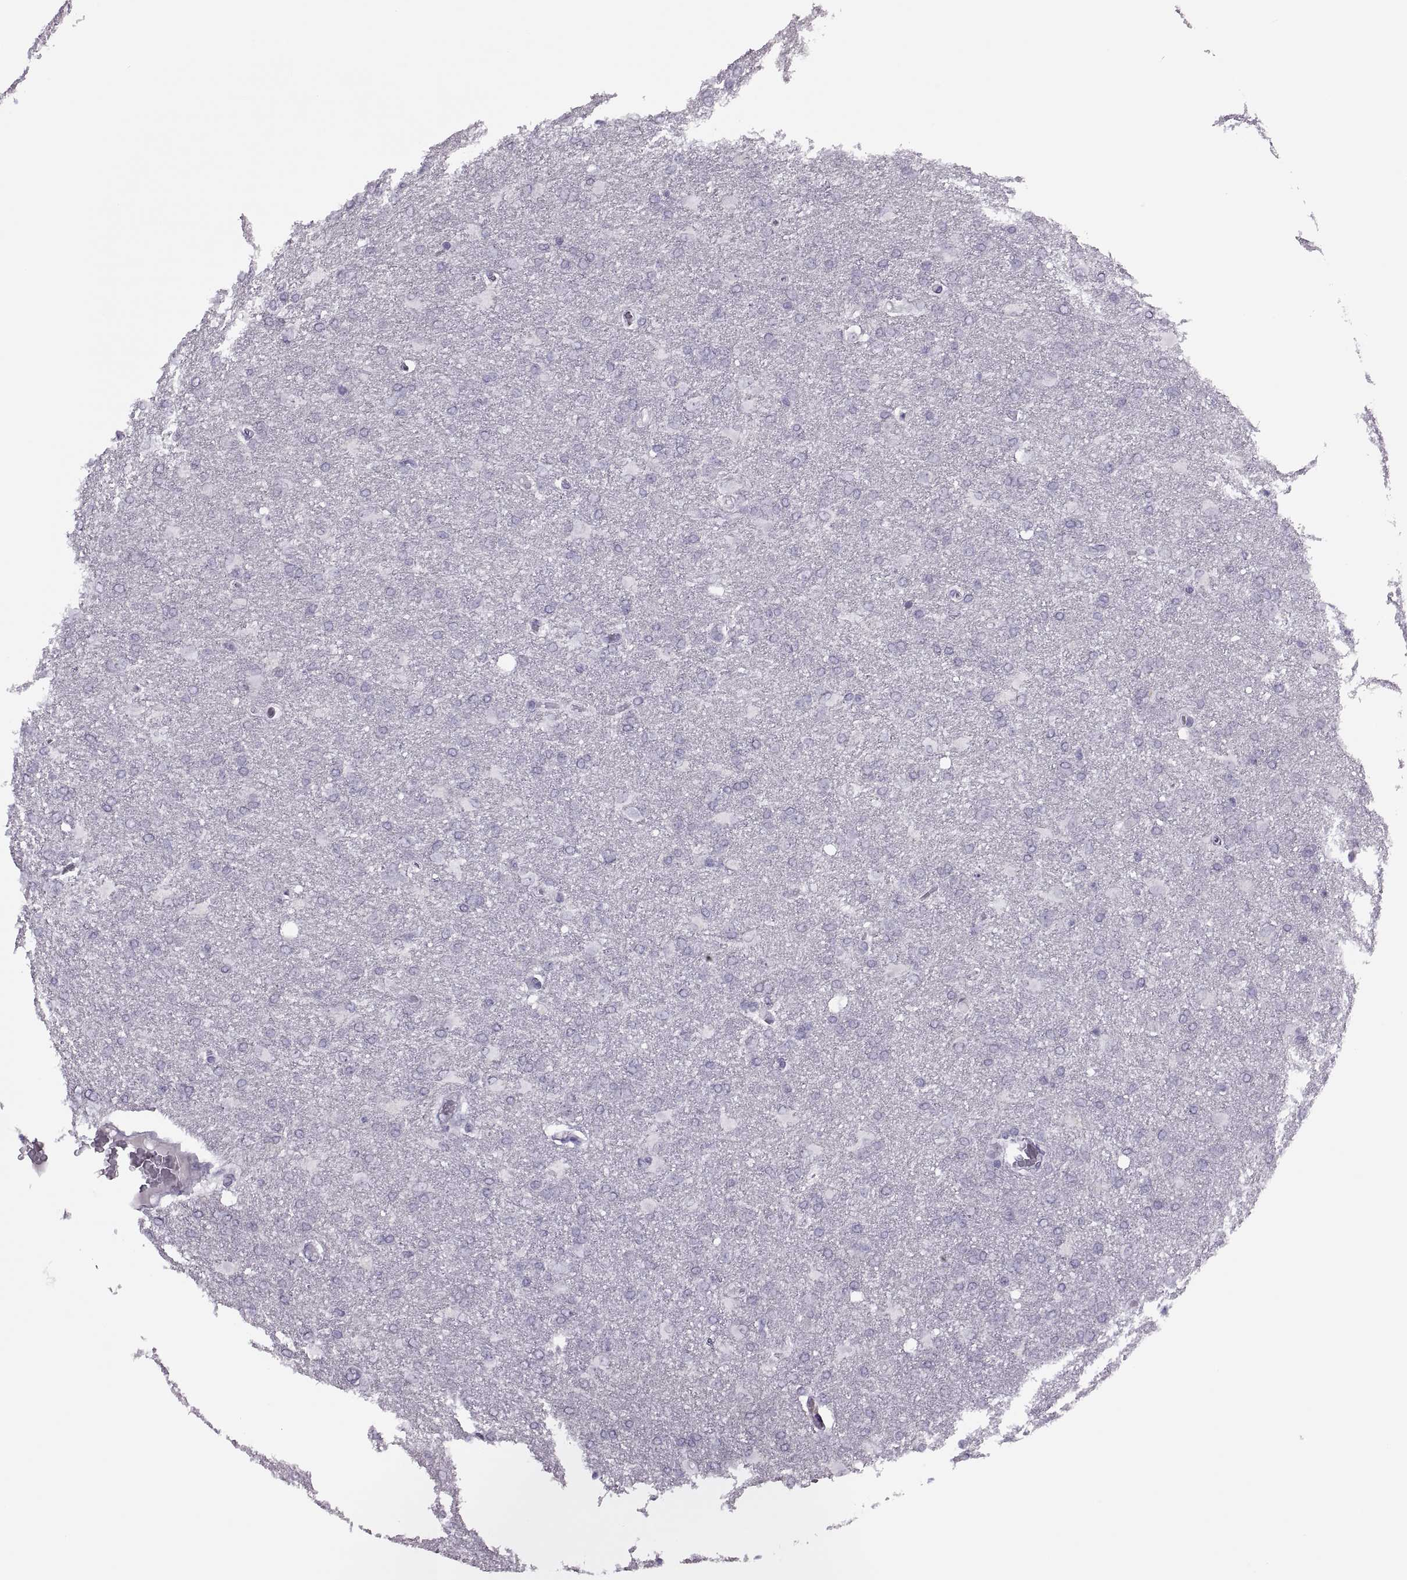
{"staining": {"intensity": "negative", "quantity": "none", "location": "none"}, "tissue": "glioma", "cell_type": "Tumor cells", "image_type": "cancer", "snomed": [{"axis": "morphology", "description": "Glioma, malignant, High grade"}, {"axis": "topography", "description": "Brain"}], "caption": "Tumor cells are negative for brown protein staining in malignant high-grade glioma. (DAB immunohistochemistry (IHC), high magnification).", "gene": "FAM24A", "patient": {"sex": "male", "age": 68}}